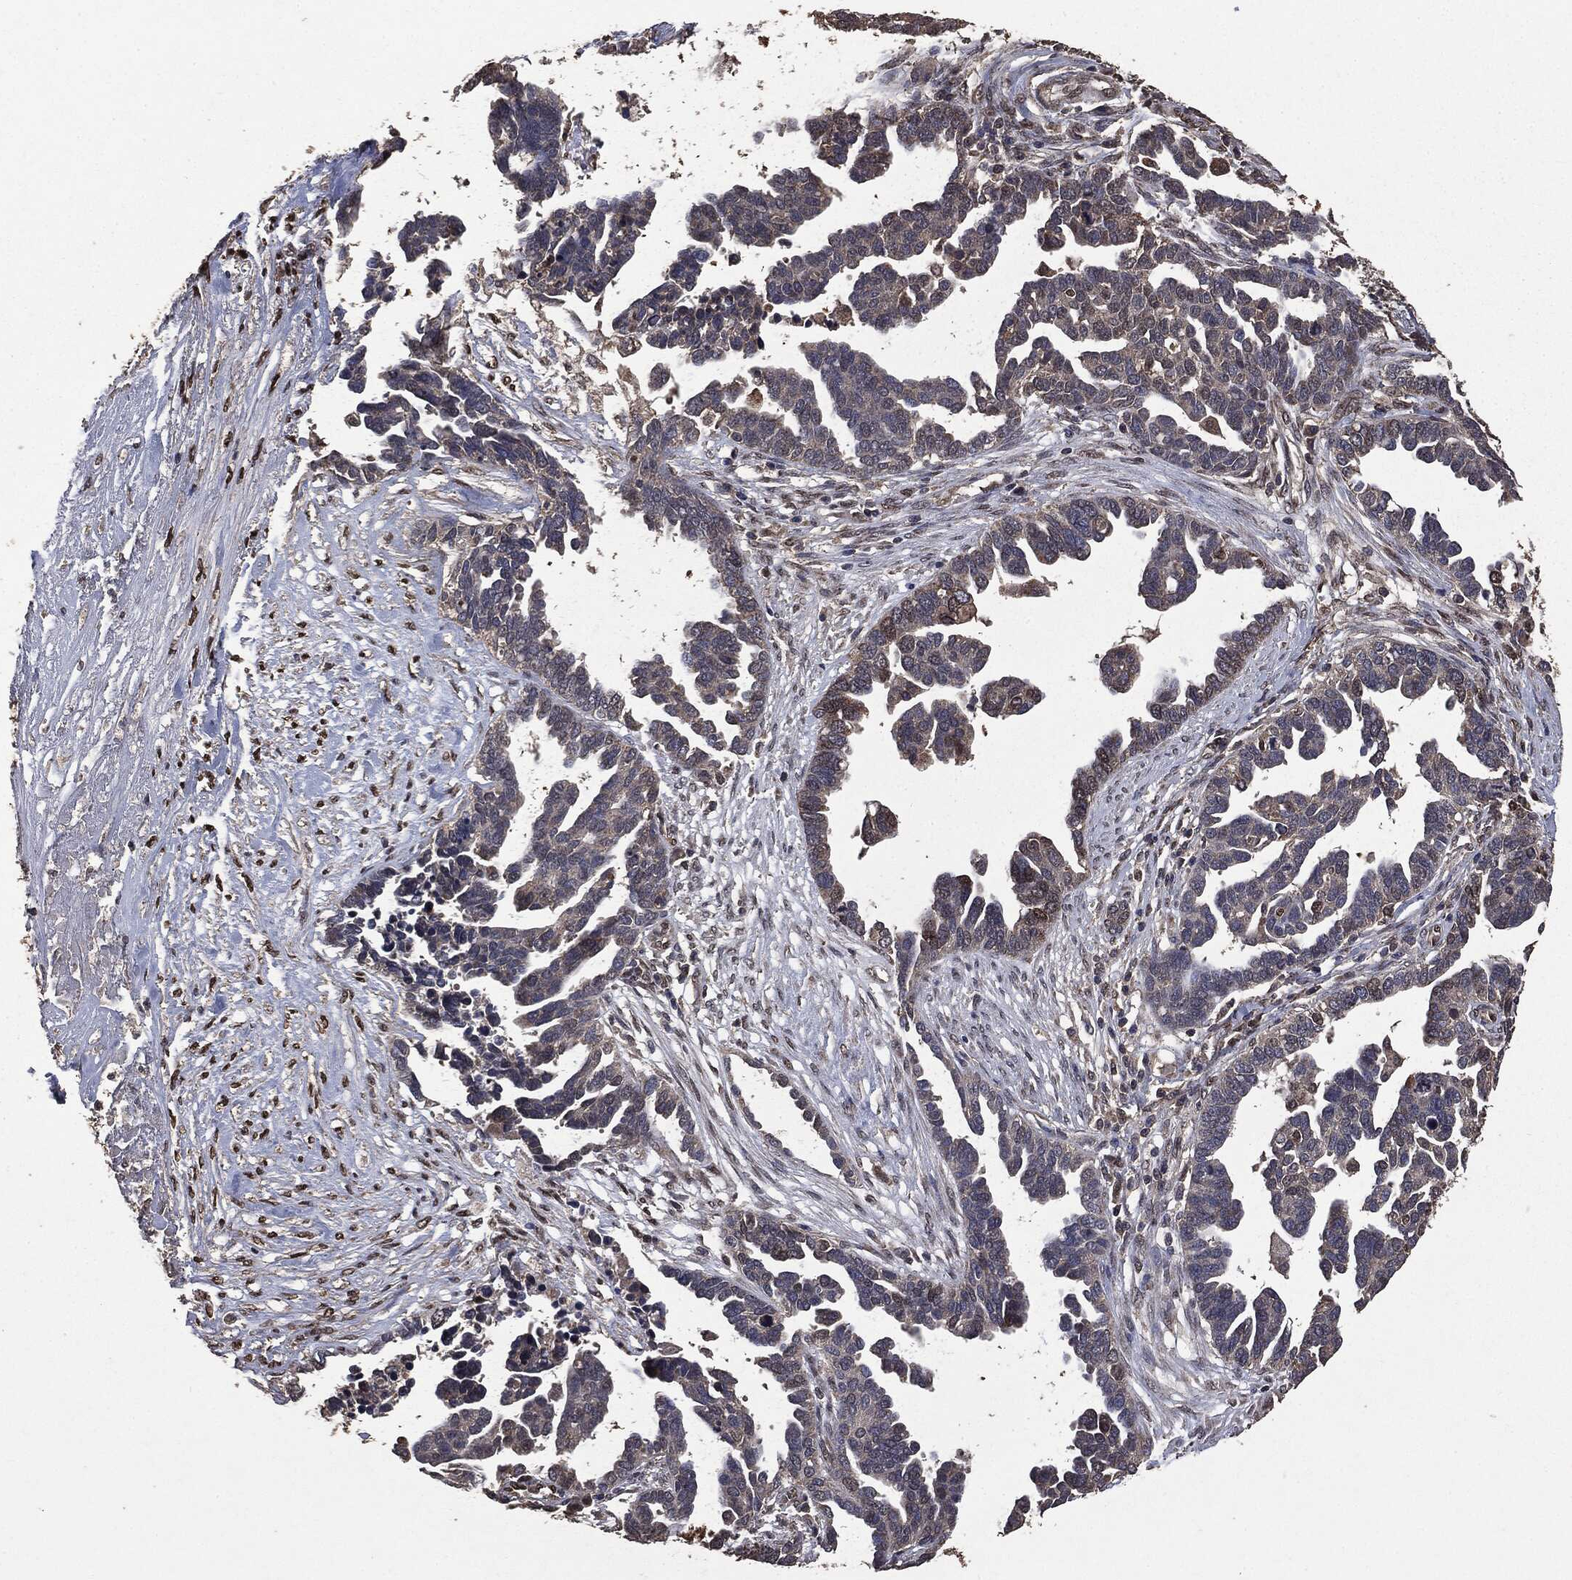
{"staining": {"intensity": "moderate", "quantity": "<25%", "location": "cytoplasmic/membranous,nuclear"}, "tissue": "ovarian cancer", "cell_type": "Tumor cells", "image_type": "cancer", "snomed": [{"axis": "morphology", "description": "Cystadenocarcinoma, serous, NOS"}, {"axis": "topography", "description": "Ovary"}], "caption": "Ovarian serous cystadenocarcinoma was stained to show a protein in brown. There is low levels of moderate cytoplasmic/membranous and nuclear positivity in approximately <25% of tumor cells.", "gene": "PPP6R2", "patient": {"sex": "female", "age": 54}}